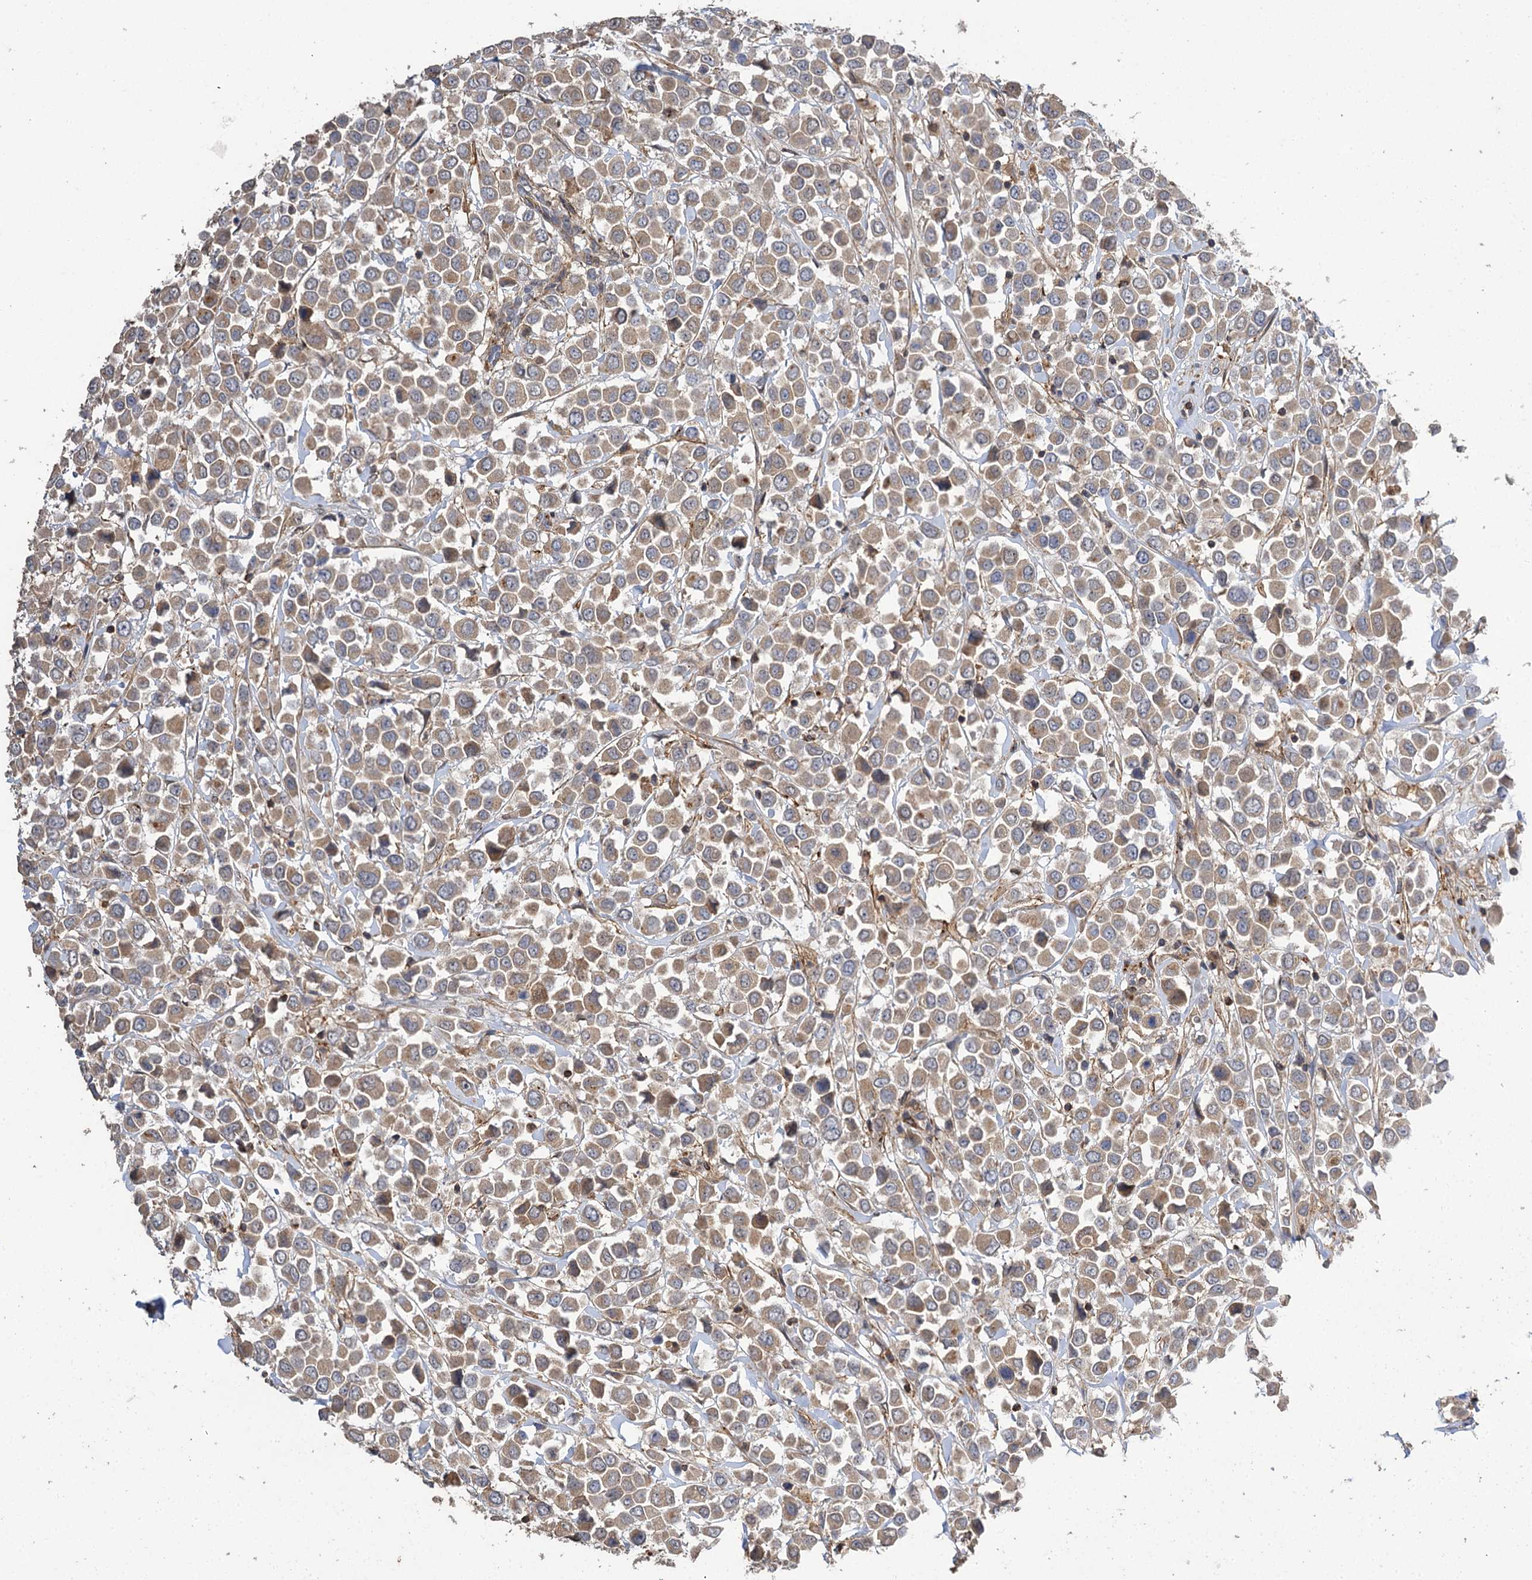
{"staining": {"intensity": "weak", "quantity": ">75%", "location": "cytoplasmic/membranous"}, "tissue": "breast cancer", "cell_type": "Tumor cells", "image_type": "cancer", "snomed": [{"axis": "morphology", "description": "Duct carcinoma"}, {"axis": "topography", "description": "Breast"}], "caption": "An image of human breast cancer (infiltrating ductal carcinoma) stained for a protein demonstrates weak cytoplasmic/membranous brown staining in tumor cells.", "gene": "FBXW8", "patient": {"sex": "female", "age": 61}}